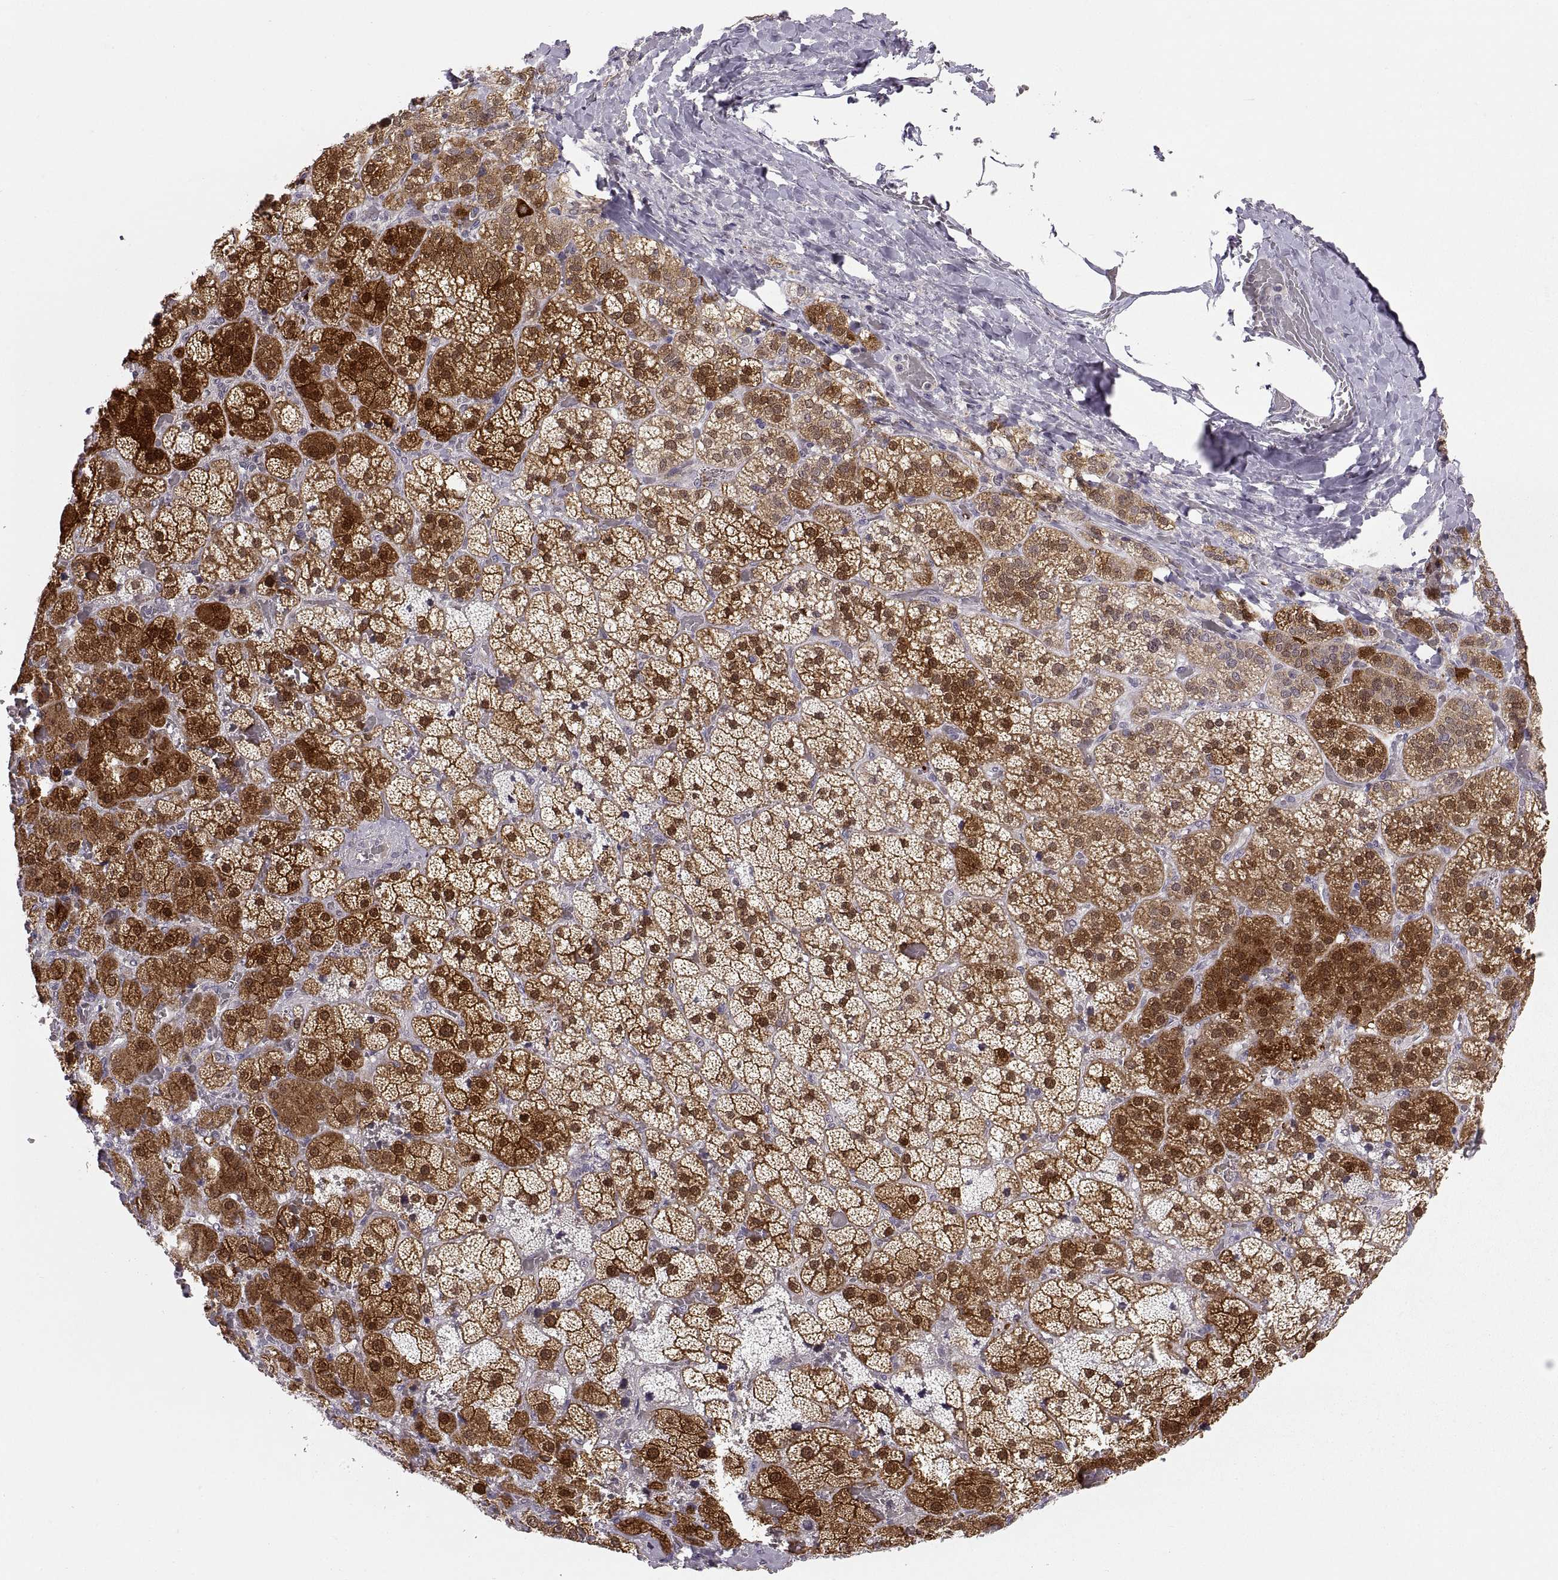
{"staining": {"intensity": "strong", "quantity": "25%-75%", "location": "cytoplasmic/membranous,nuclear"}, "tissue": "adrenal gland", "cell_type": "Glandular cells", "image_type": "normal", "snomed": [{"axis": "morphology", "description": "Normal tissue, NOS"}, {"axis": "topography", "description": "Adrenal gland"}], "caption": "Immunohistochemical staining of unremarkable adrenal gland reveals high levels of strong cytoplasmic/membranous,nuclear expression in approximately 25%-75% of glandular cells. (Brightfield microscopy of DAB IHC at high magnification).", "gene": "HMGCR", "patient": {"sex": "male", "age": 57}}